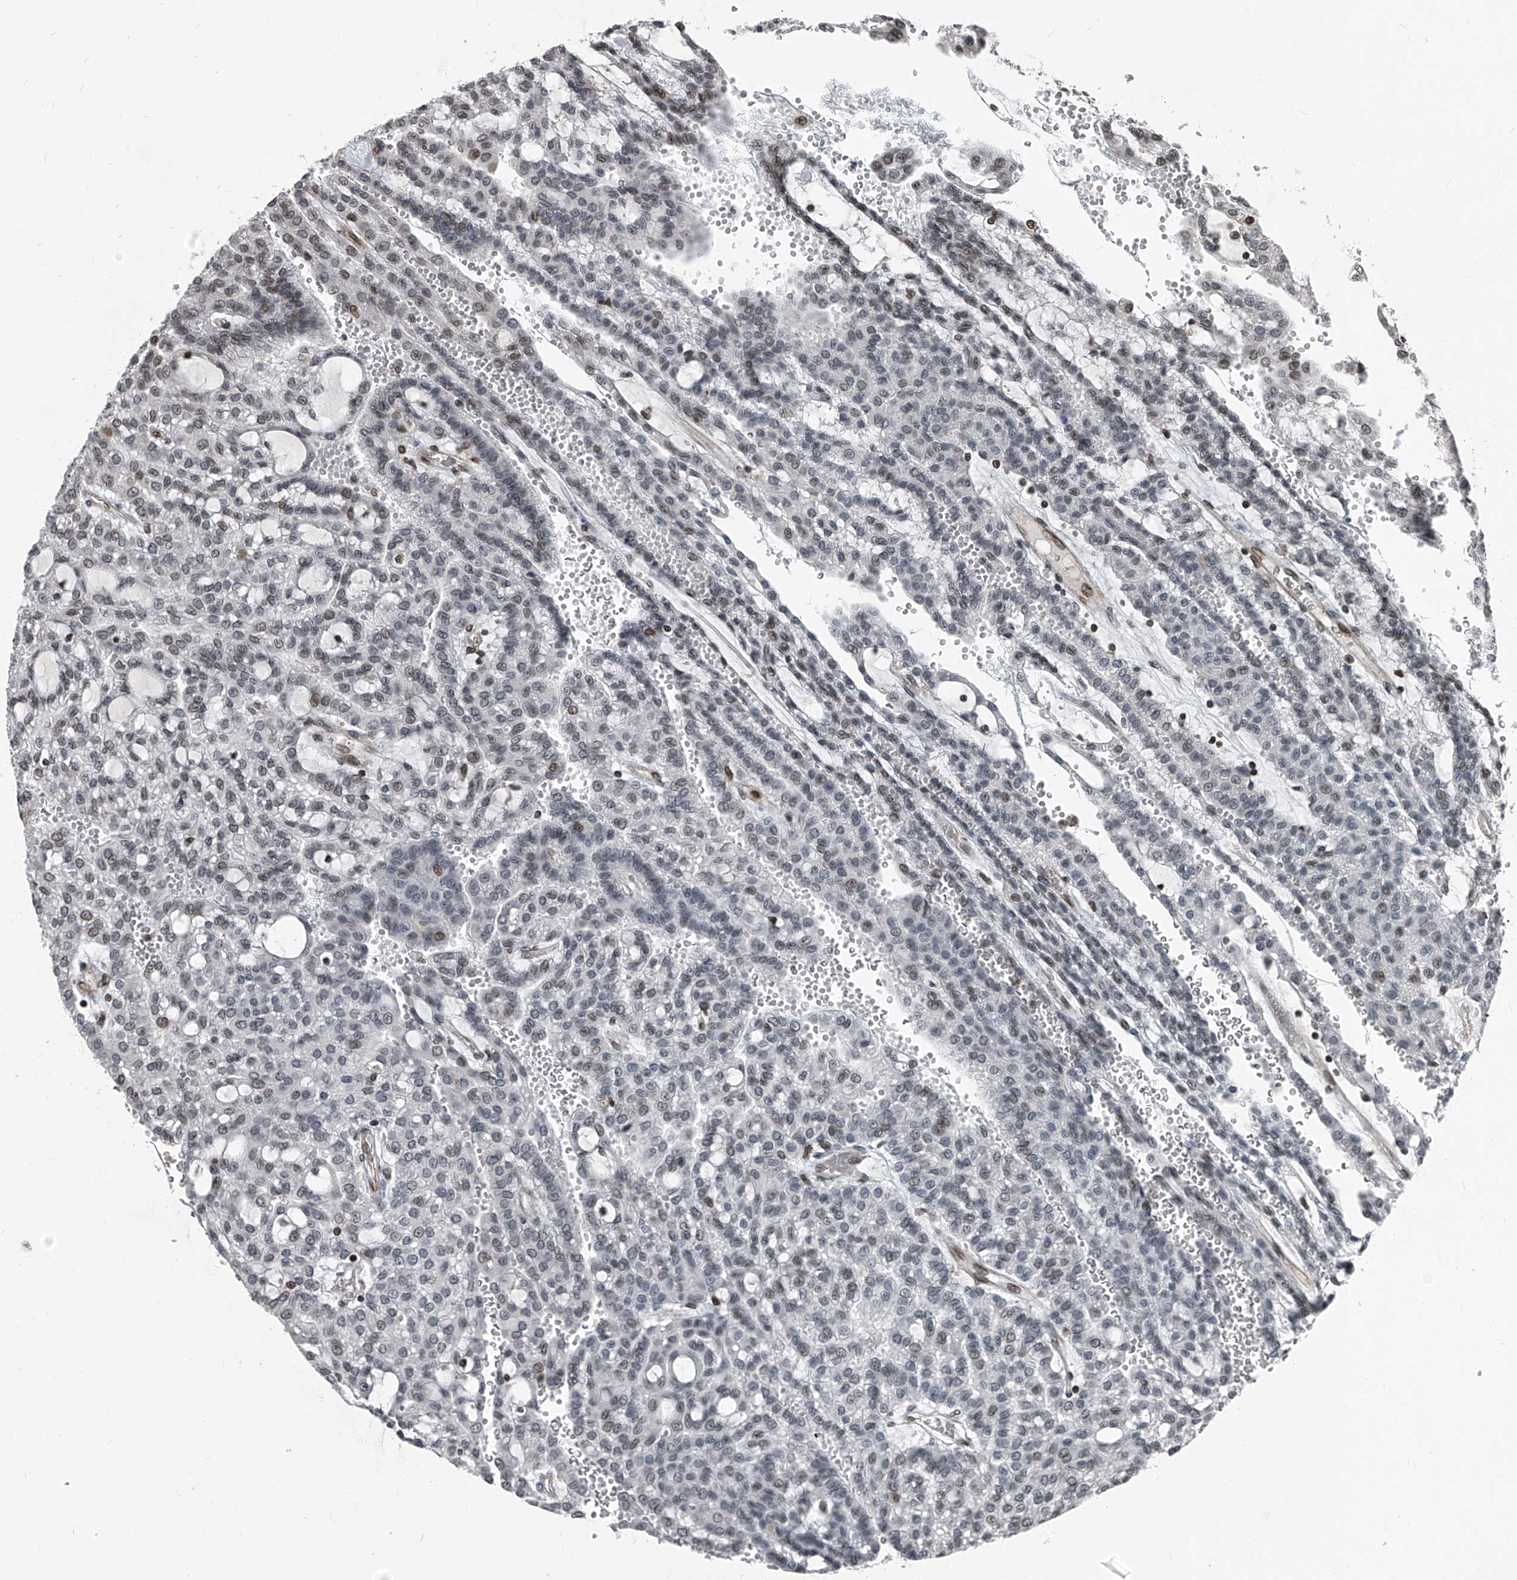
{"staining": {"intensity": "moderate", "quantity": "<25%", "location": "nuclear"}, "tissue": "renal cancer", "cell_type": "Tumor cells", "image_type": "cancer", "snomed": [{"axis": "morphology", "description": "Adenocarcinoma, NOS"}, {"axis": "topography", "description": "Kidney"}], "caption": "Renal cancer (adenocarcinoma) stained with a protein marker demonstrates moderate staining in tumor cells.", "gene": "PHF20", "patient": {"sex": "male", "age": 63}}